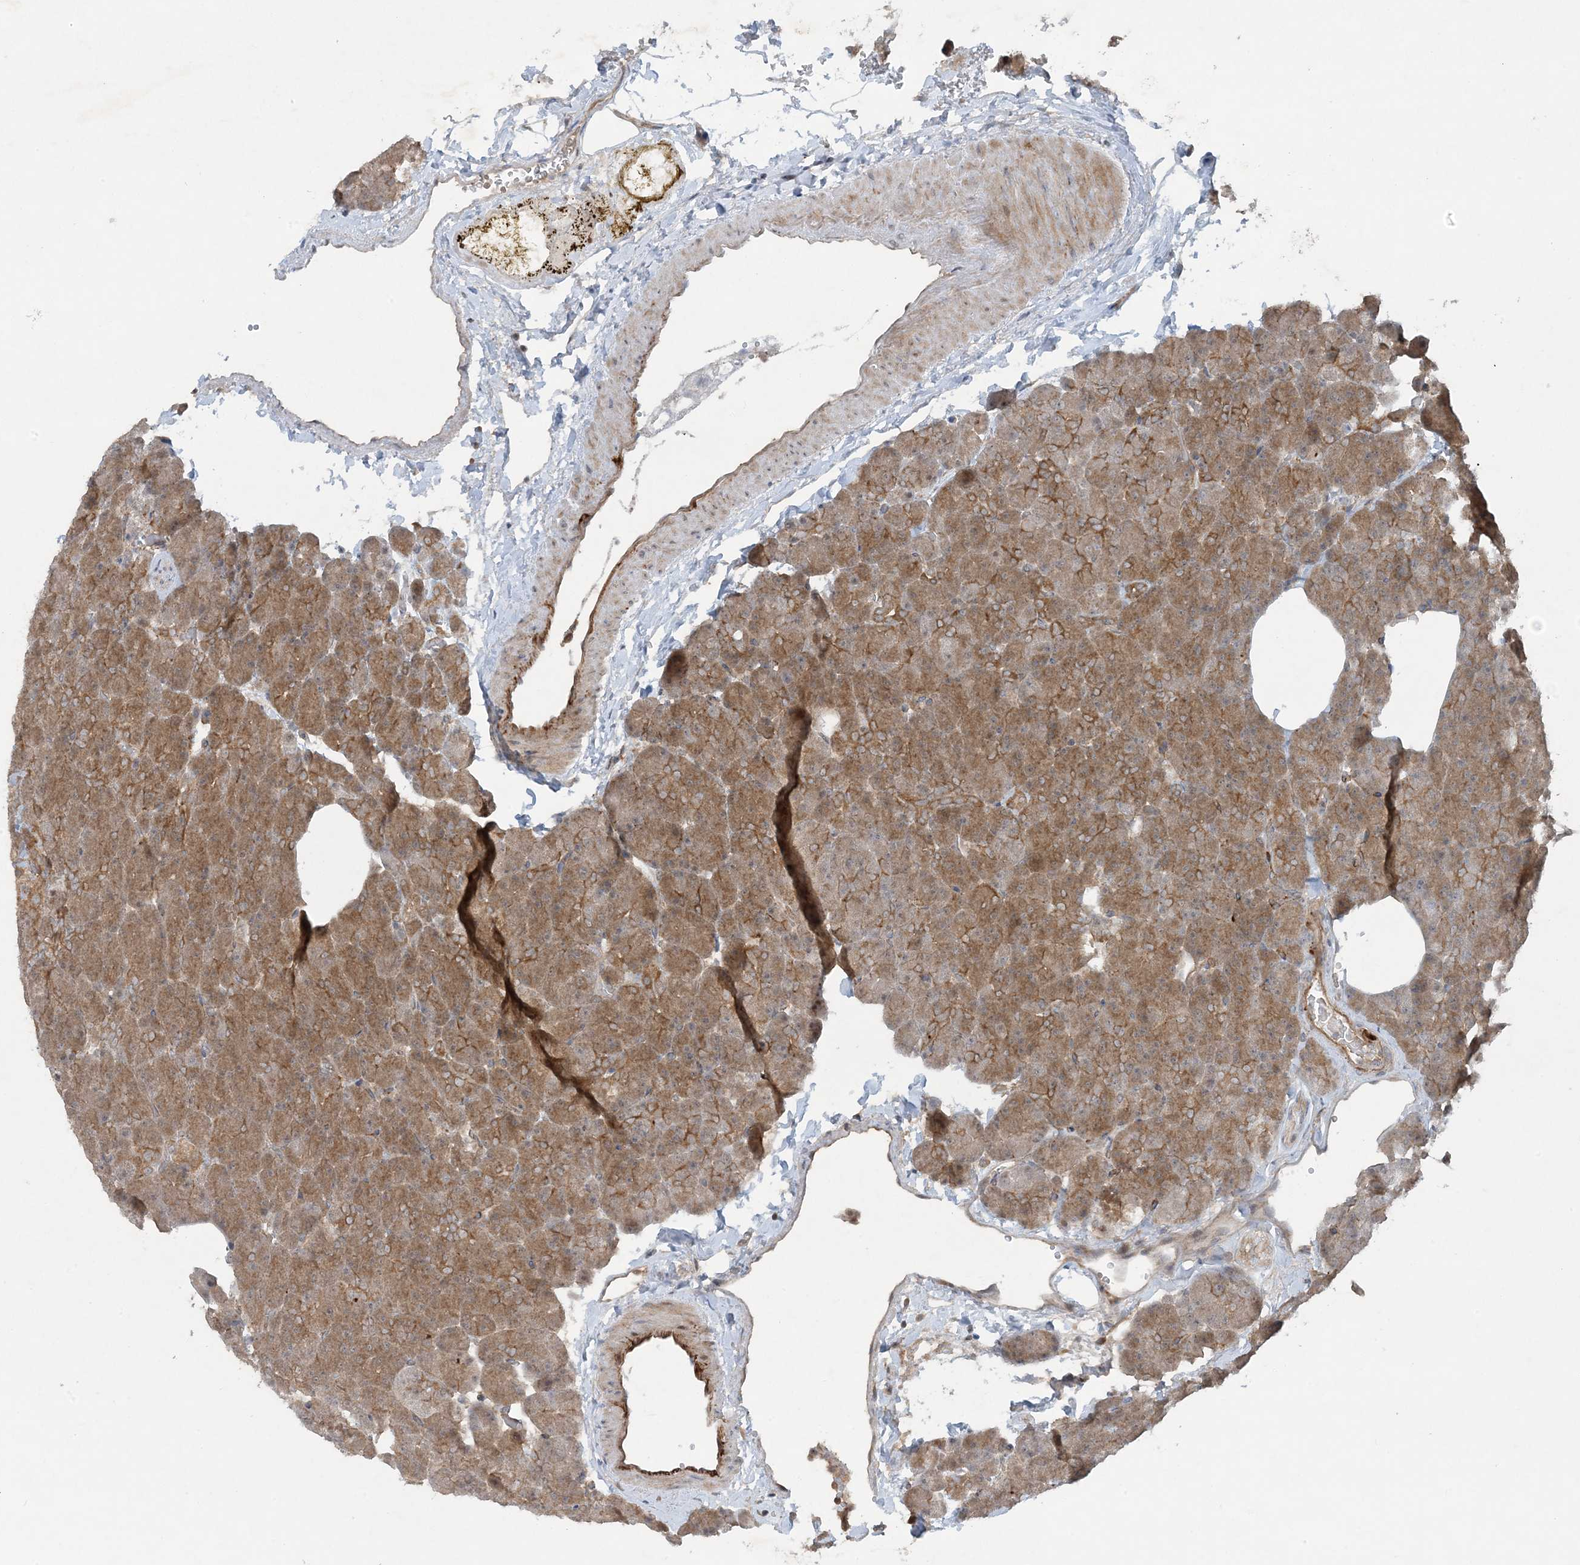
{"staining": {"intensity": "moderate", "quantity": ">75%", "location": "cytoplasmic/membranous"}, "tissue": "pancreas", "cell_type": "Exocrine glandular cells", "image_type": "normal", "snomed": [{"axis": "morphology", "description": "Normal tissue, NOS"}, {"axis": "morphology", "description": "Carcinoid, malignant, NOS"}, {"axis": "topography", "description": "Pancreas"}], "caption": "This is an image of immunohistochemistry staining of benign pancreas, which shows moderate expression in the cytoplasmic/membranous of exocrine glandular cells.", "gene": "STAM2", "patient": {"sex": "female", "age": 35}}